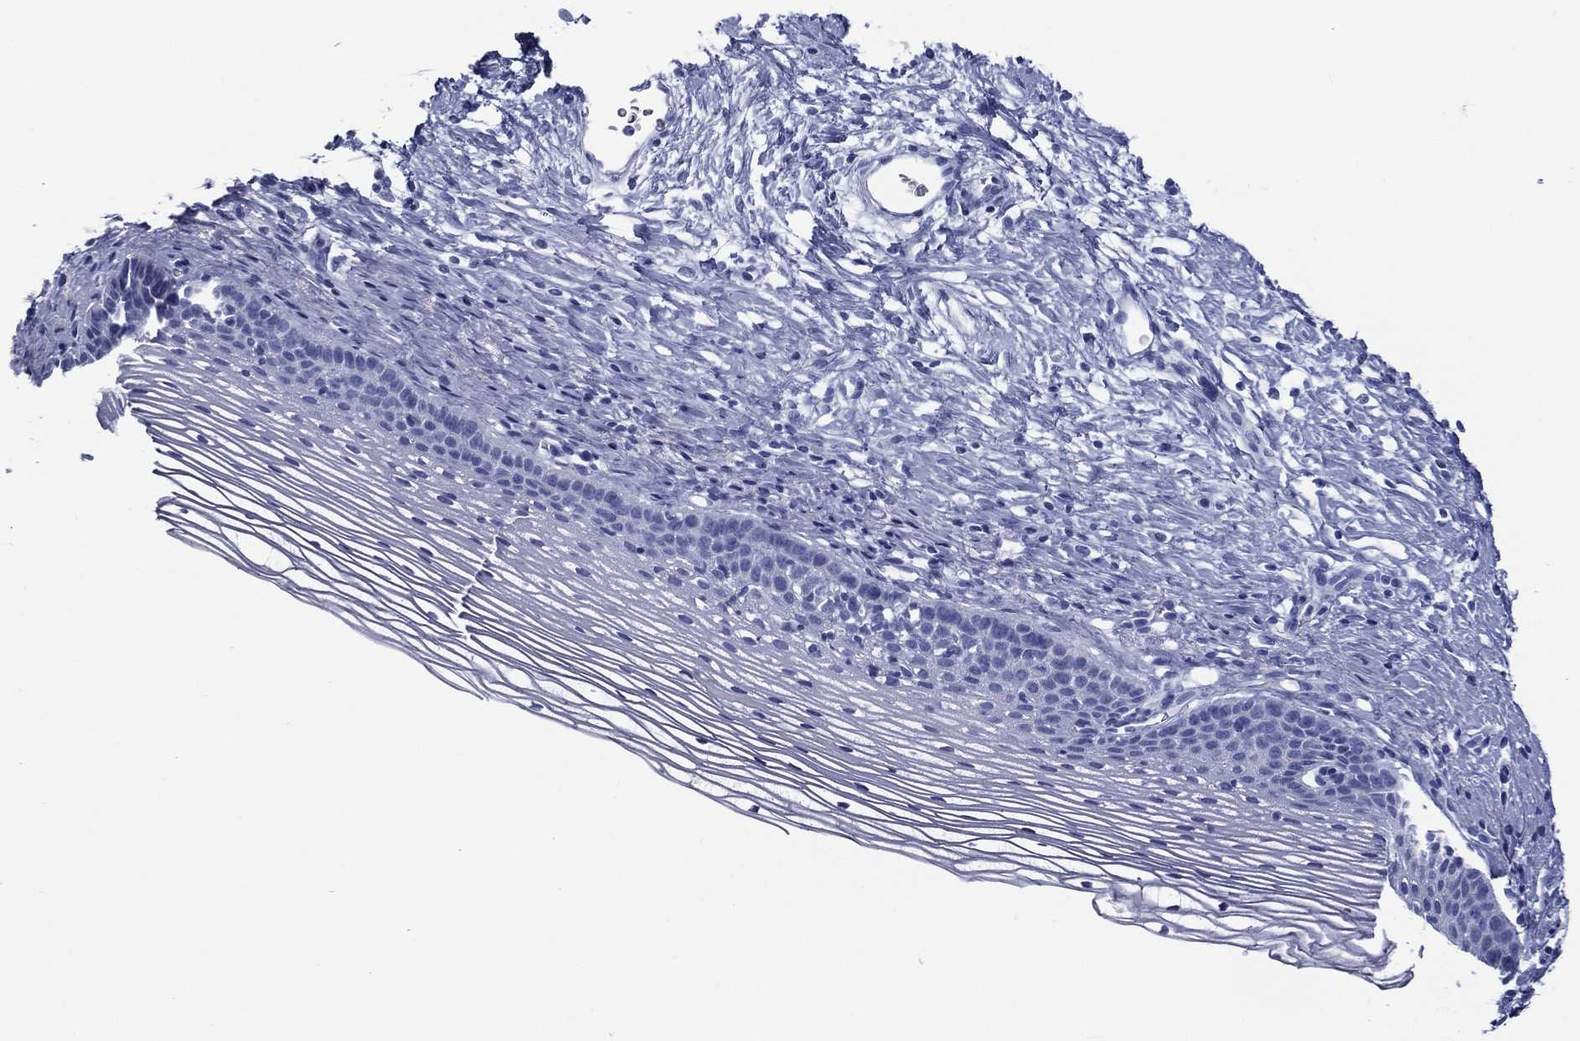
{"staining": {"intensity": "negative", "quantity": "none", "location": "none"}, "tissue": "cervix", "cell_type": "Squamous epithelial cells", "image_type": "normal", "snomed": [{"axis": "morphology", "description": "Normal tissue, NOS"}, {"axis": "topography", "description": "Cervix"}], "caption": "This is an IHC image of normal human cervix. There is no positivity in squamous epithelial cells.", "gene": "RSPH4A", "patient": {"sex": "female", "age": 39}}